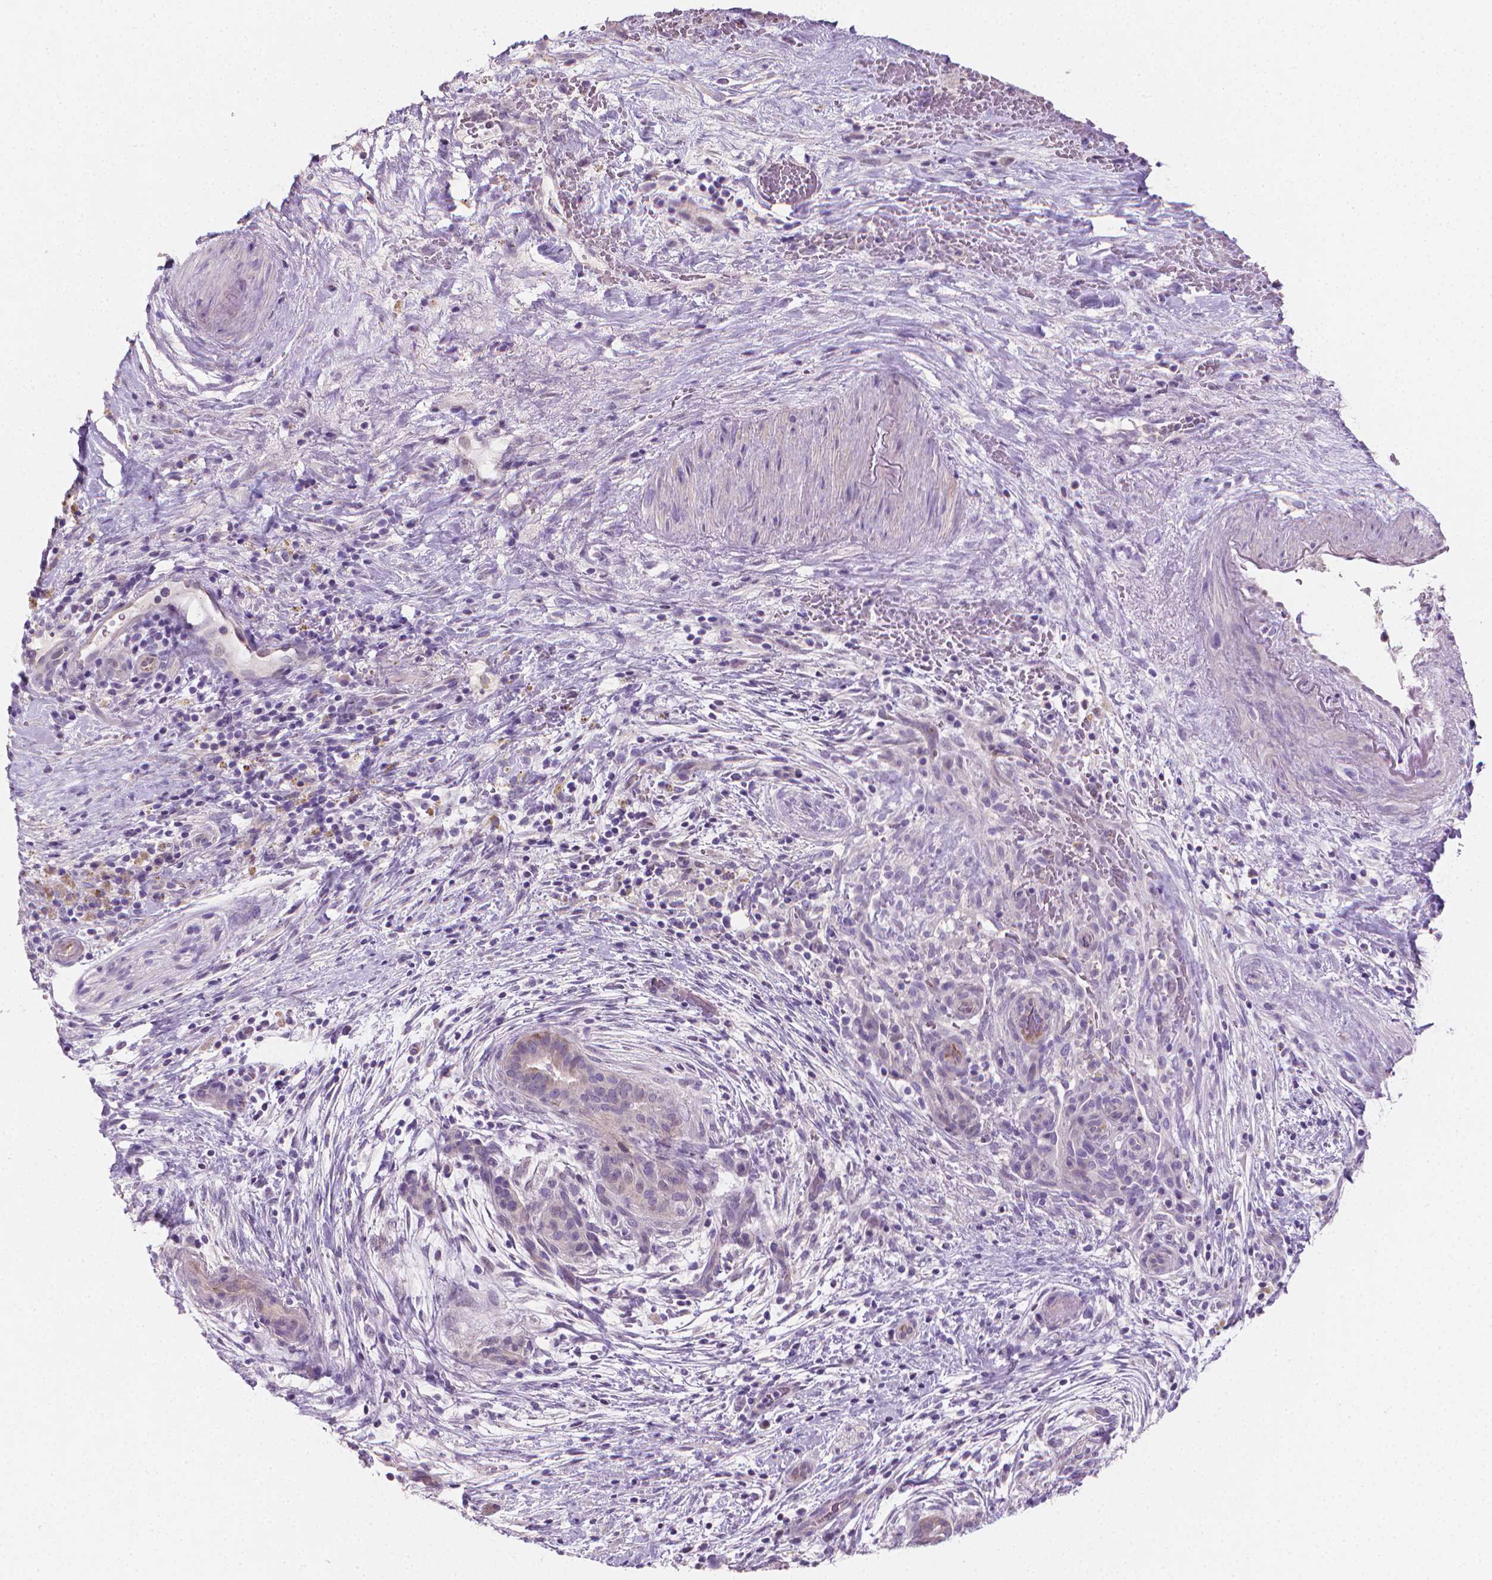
{"staining": {"intensity": "weak", "quantity": "<25%", "location": "cytoplasmic/membranous"}, "tissue": "pancreatic cancer", "cell_type": "Tumor cells", "image_type": "cancer", "snomed": [{"axis": "morphology", "description": "Adenocarcinoma, NOS"}, {"axis": "topography", "description": "Pancreas"}], "caption": "Immunohistochemical staining of pancreatic adenocarcinoma reveals no significant expression in tumor cells. (DAB (3,3'-diaminobenzidine) immunohistochemistry with hematoxylin counter stain).", "gene": "CLXN", "patient": {"sex": "male", "age": 44}}